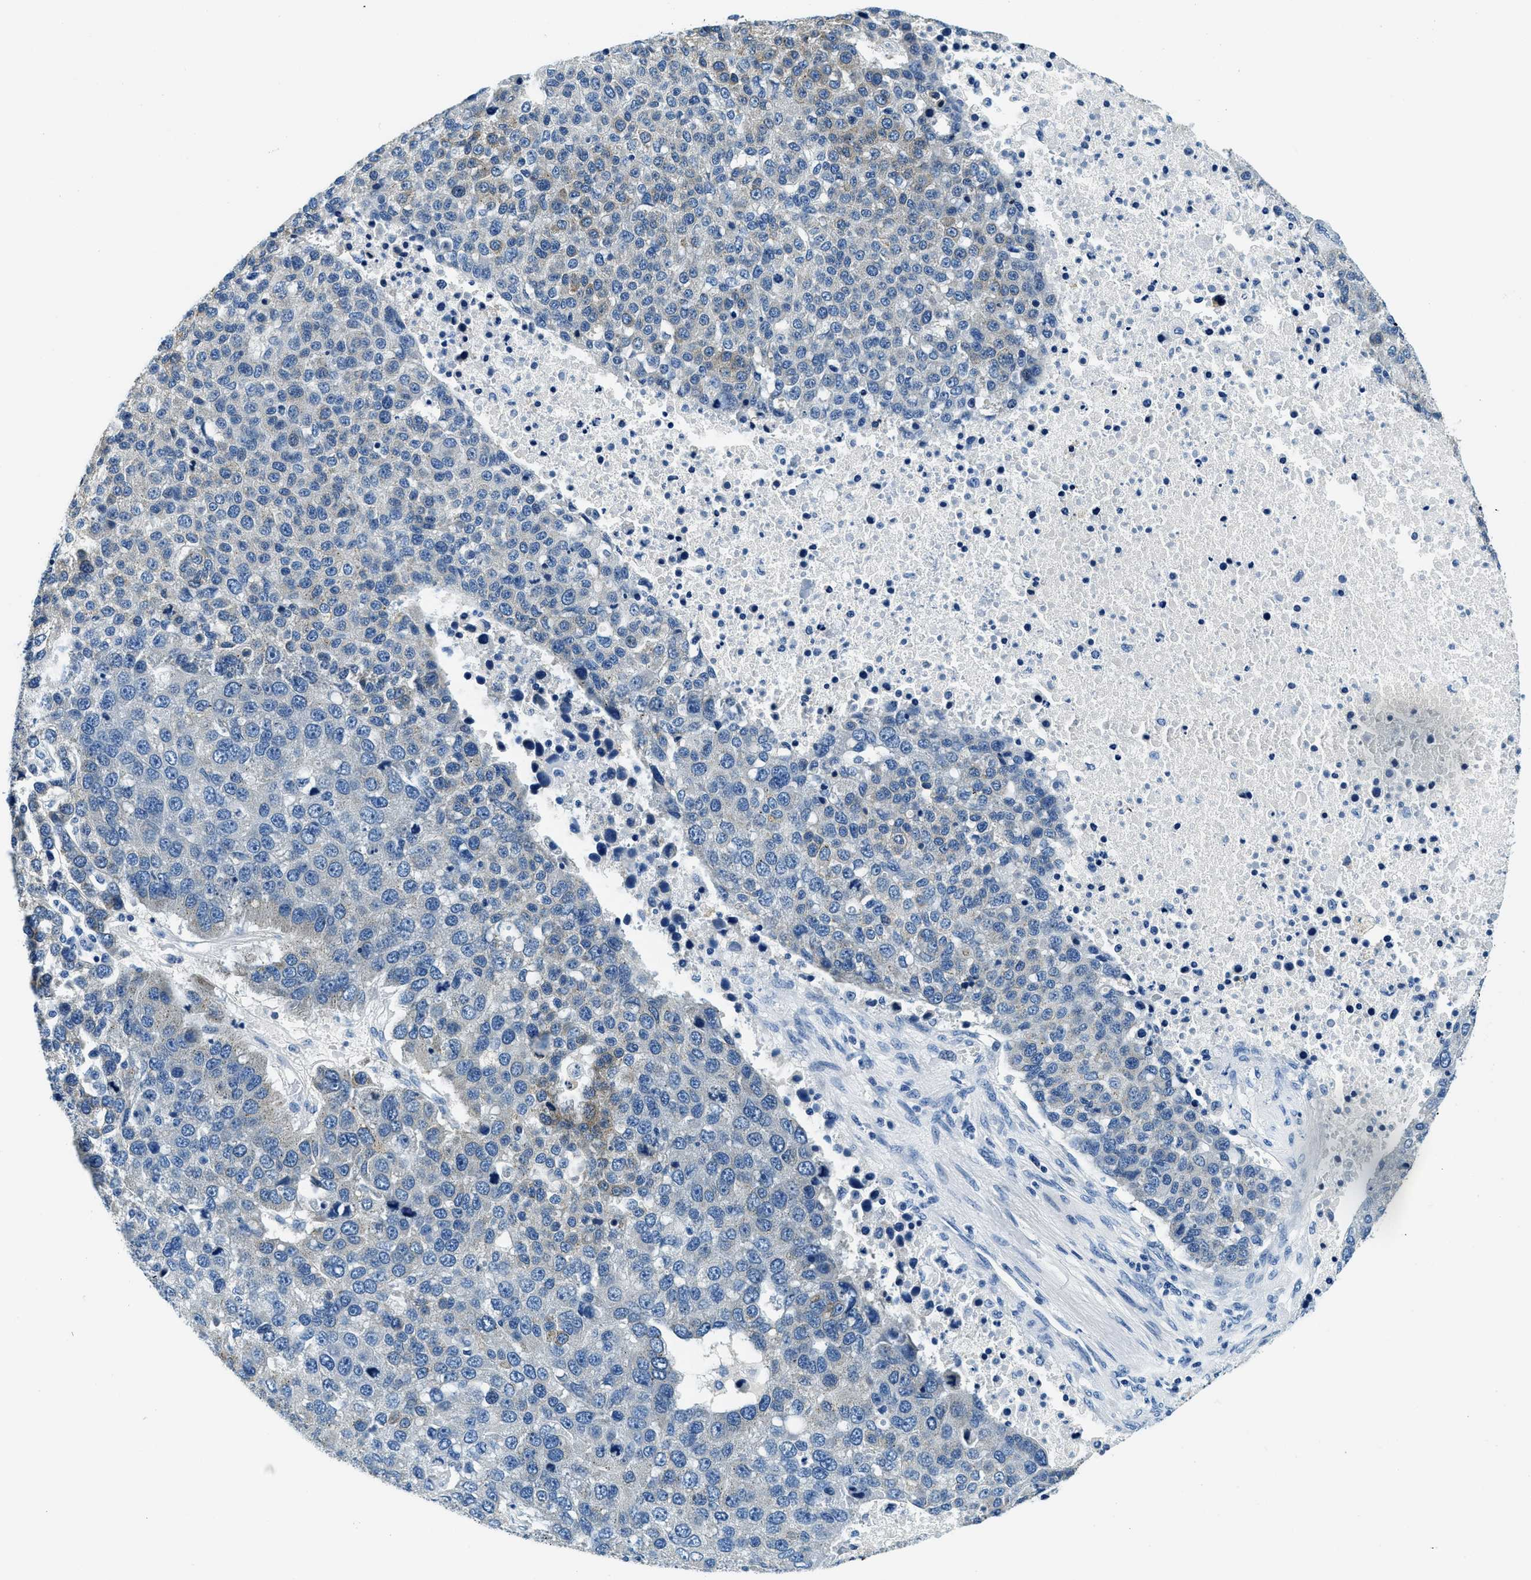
{"staining": {"intensity": "weak", "quantity": "25%-75%", "location": "cytoplasmic/membranous"}, "tissue": "pancreatic cancer", "cell_type": "Tumor cells", "image_type": "cancer", "snomed": [{"axis": "morphology", "description": "Adenocarcinoma, NOS"}, {"axis": "topography", "description": "Pancreas"}], "caption": "Adenocarcinoma (pancreatic) tissue exhibits weak cytoplasmic/membranous positivity in approximately 25%-75% of tumor cells, visualized by immunohistochemistry. Immunohistochemistry (ihc) stains the protein in brown and the nuclei are stained blue.", "gene": "UBAC2", "patient": {"sex": "female", "age": 61}}